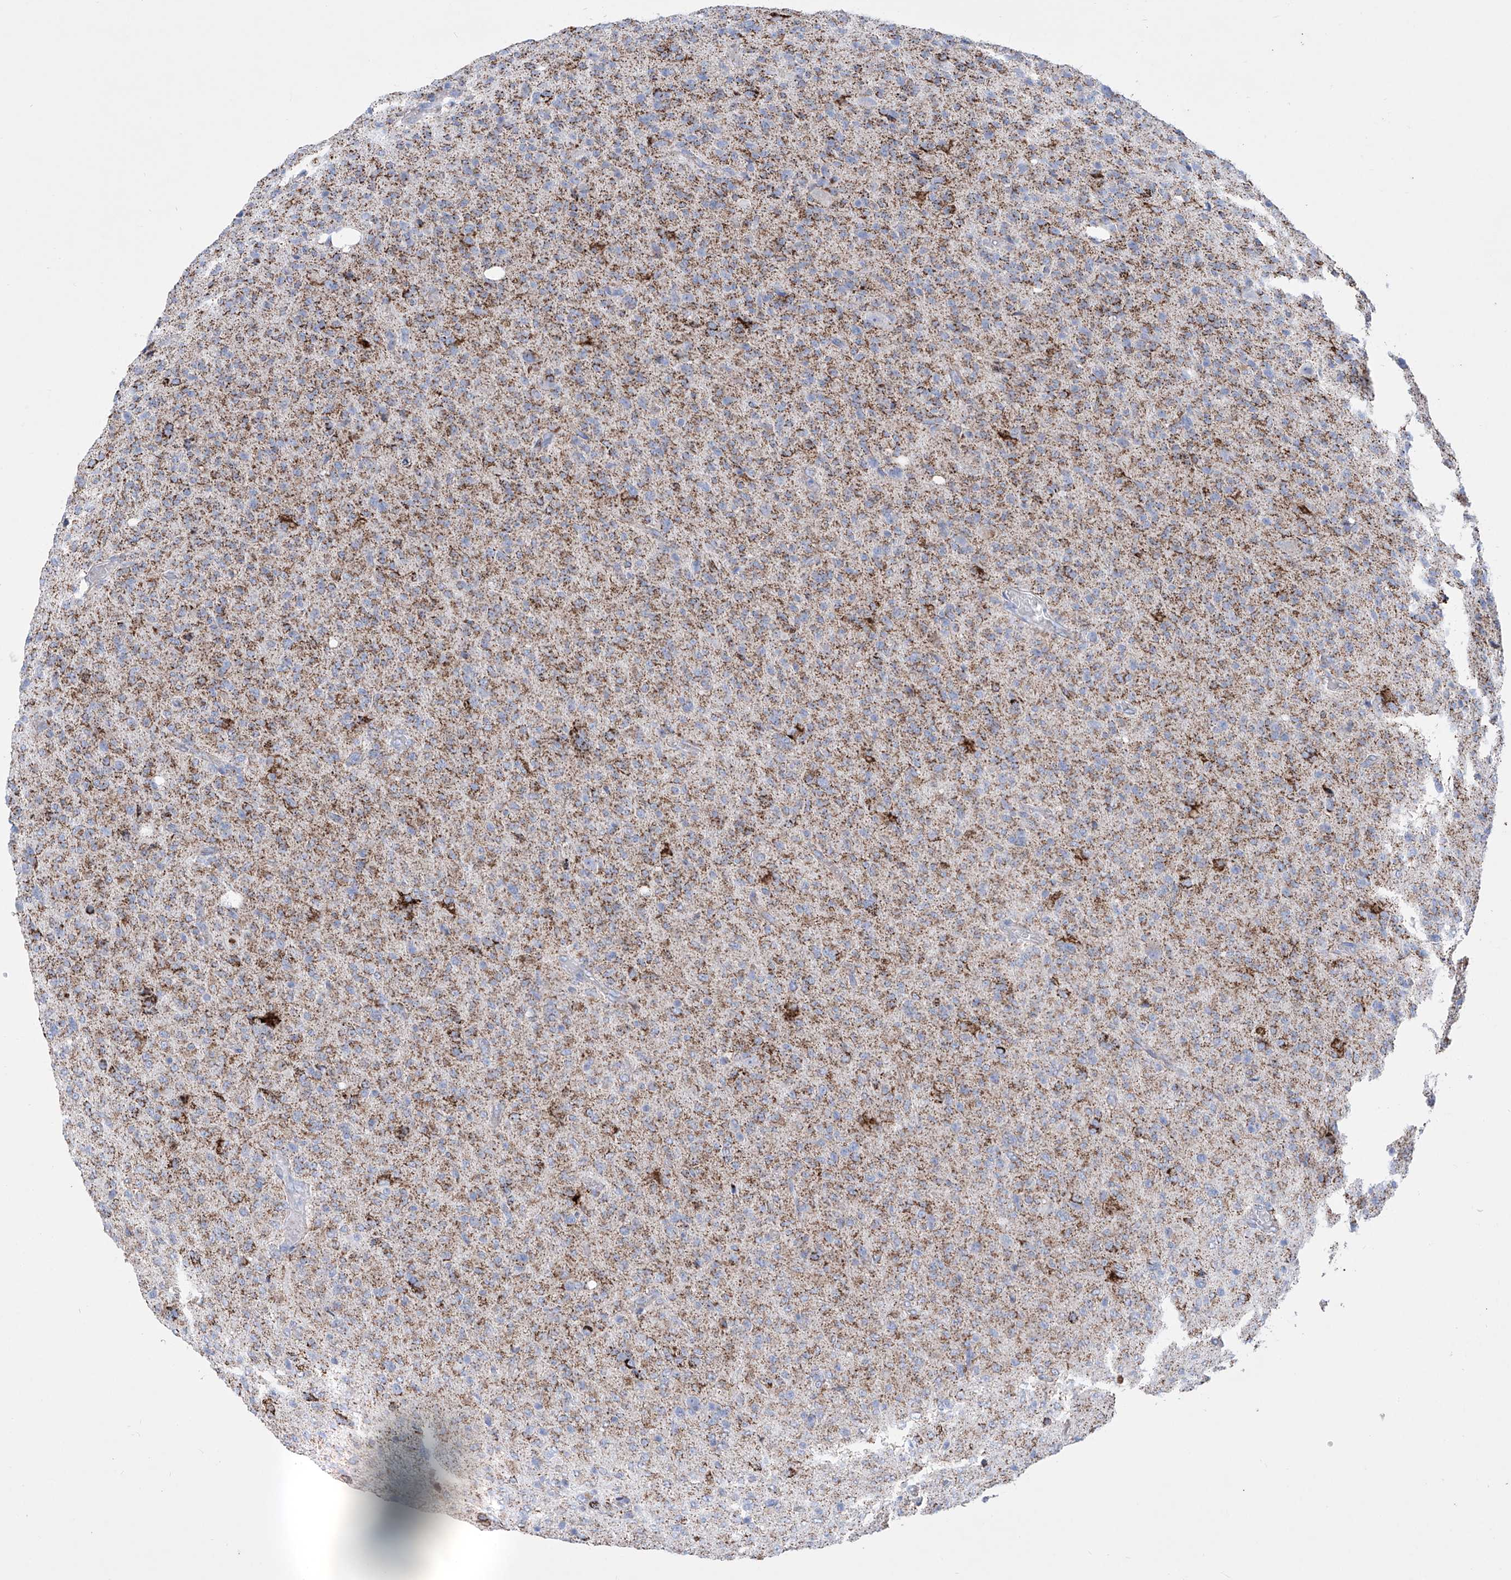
{"staining": {"intensity": "strong", "quantity": ">75%", "location": "cytoplasmic/membranous"}, "tissue": "glioma", "cell_type": "Tumor cells", "image_type": "cancer", "snomed": [{"axis": "morphology", "description": "Glioma, malignant, High grade"}, {"axis": "topography", "description": "Brain"}], "caption": "Glioma stained for a protein (brown) reveals strong cytoplasmic/membranous positive staining in approximately >75% of tumor cells.", "gene": "ALDH6A1", "patient": {"sex": "female", "age": 57}}